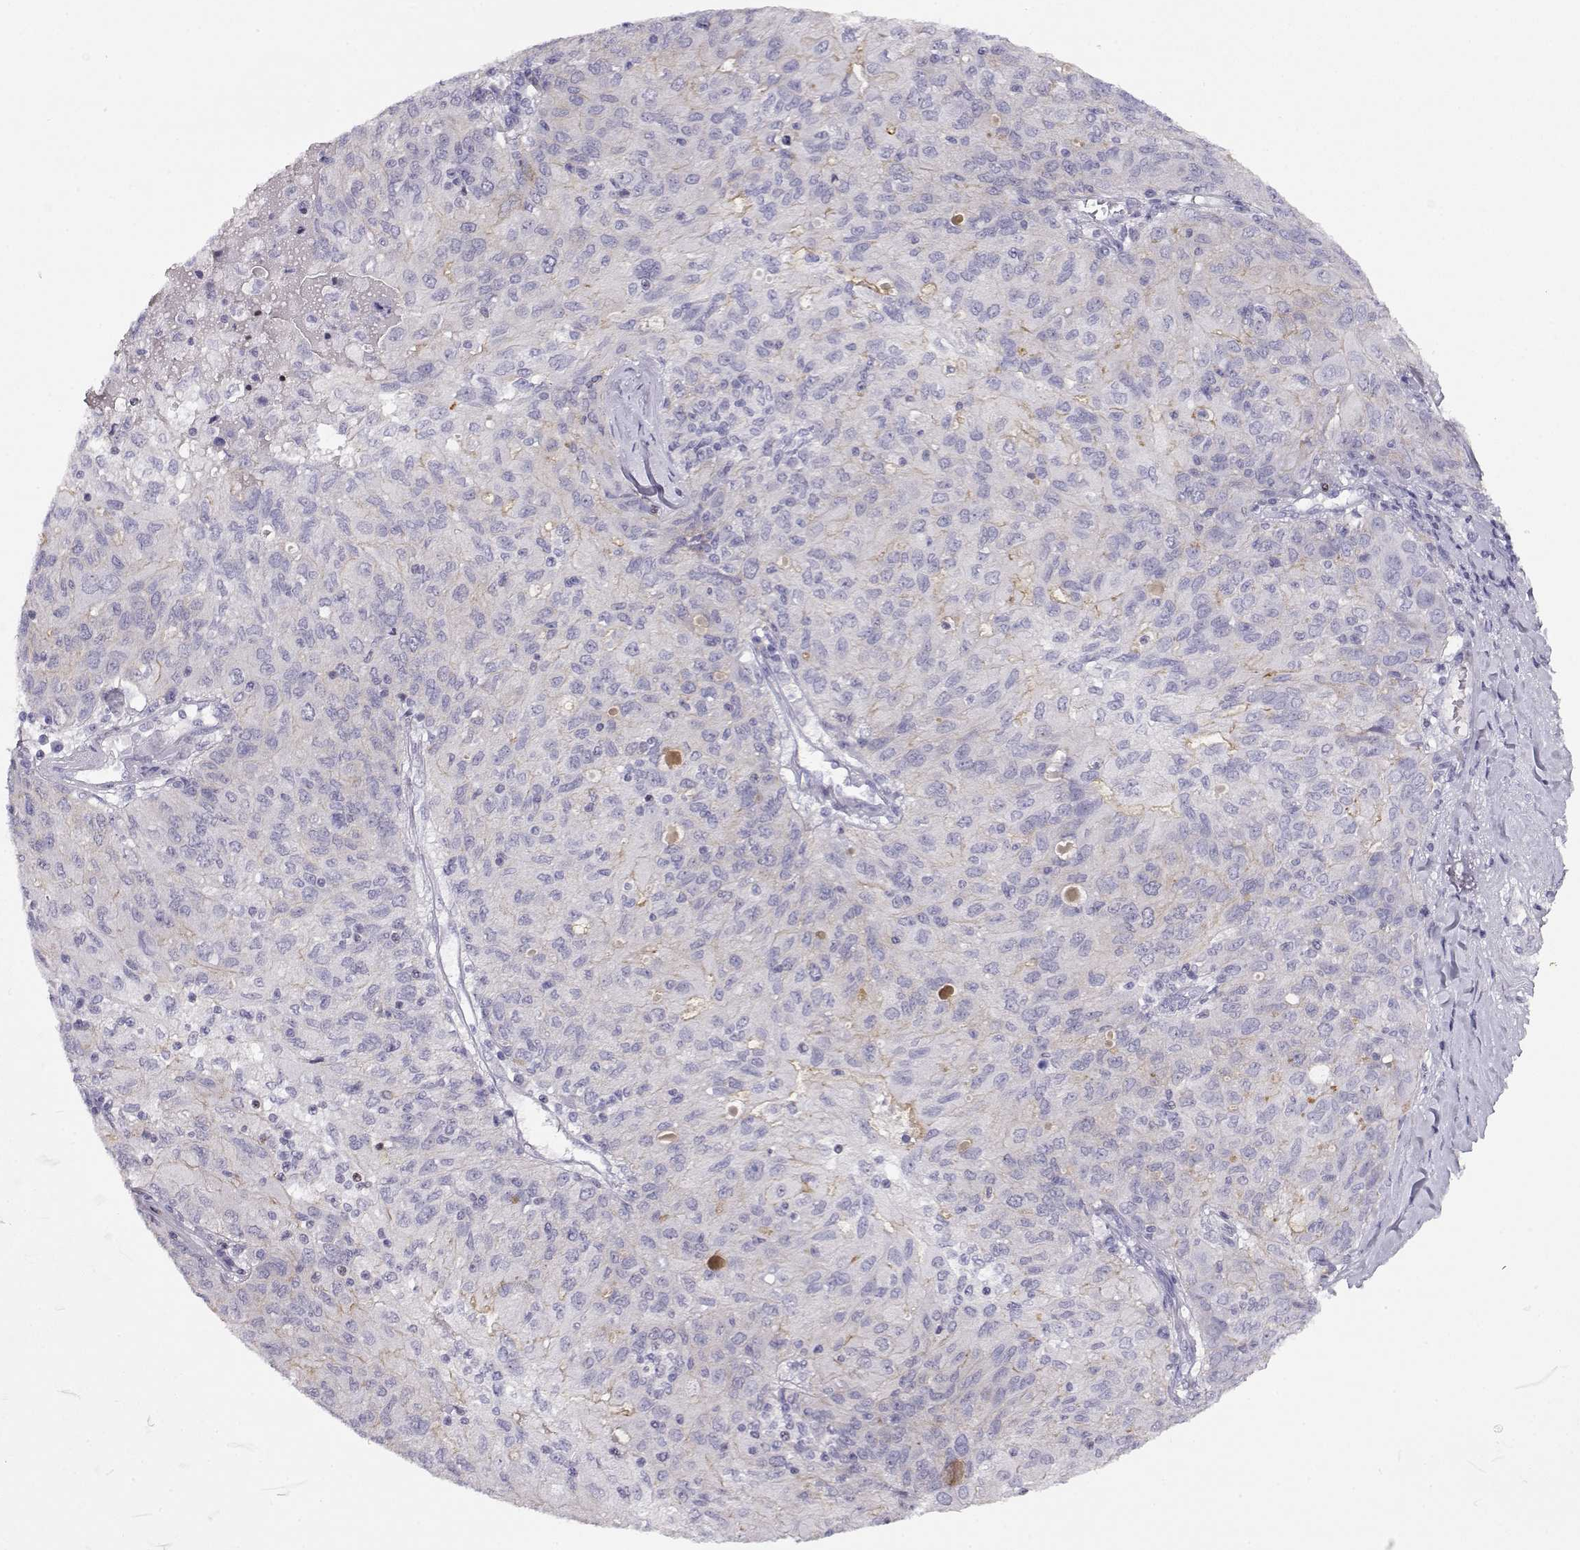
{"staining": {"intensity": "weak", "quantity": "<25%", "location": "cytoplasmic/membranous"}, "tissue": "ovarian cancer", "cell_type": "Tumor cells", "image_type": "cancer", "snomed": [{"axis": "morphology", "description": "Carcinoma, endometroid"}, {"axis": "topography", "description": "Ovary"}], "caption": "This is an immunohistochemistry histopathology image of endometroid carcinoma (ovarian). There is no staining in tumor cells.", "gene": "CRX", "patient": {"sex": "female", "age": 50}}